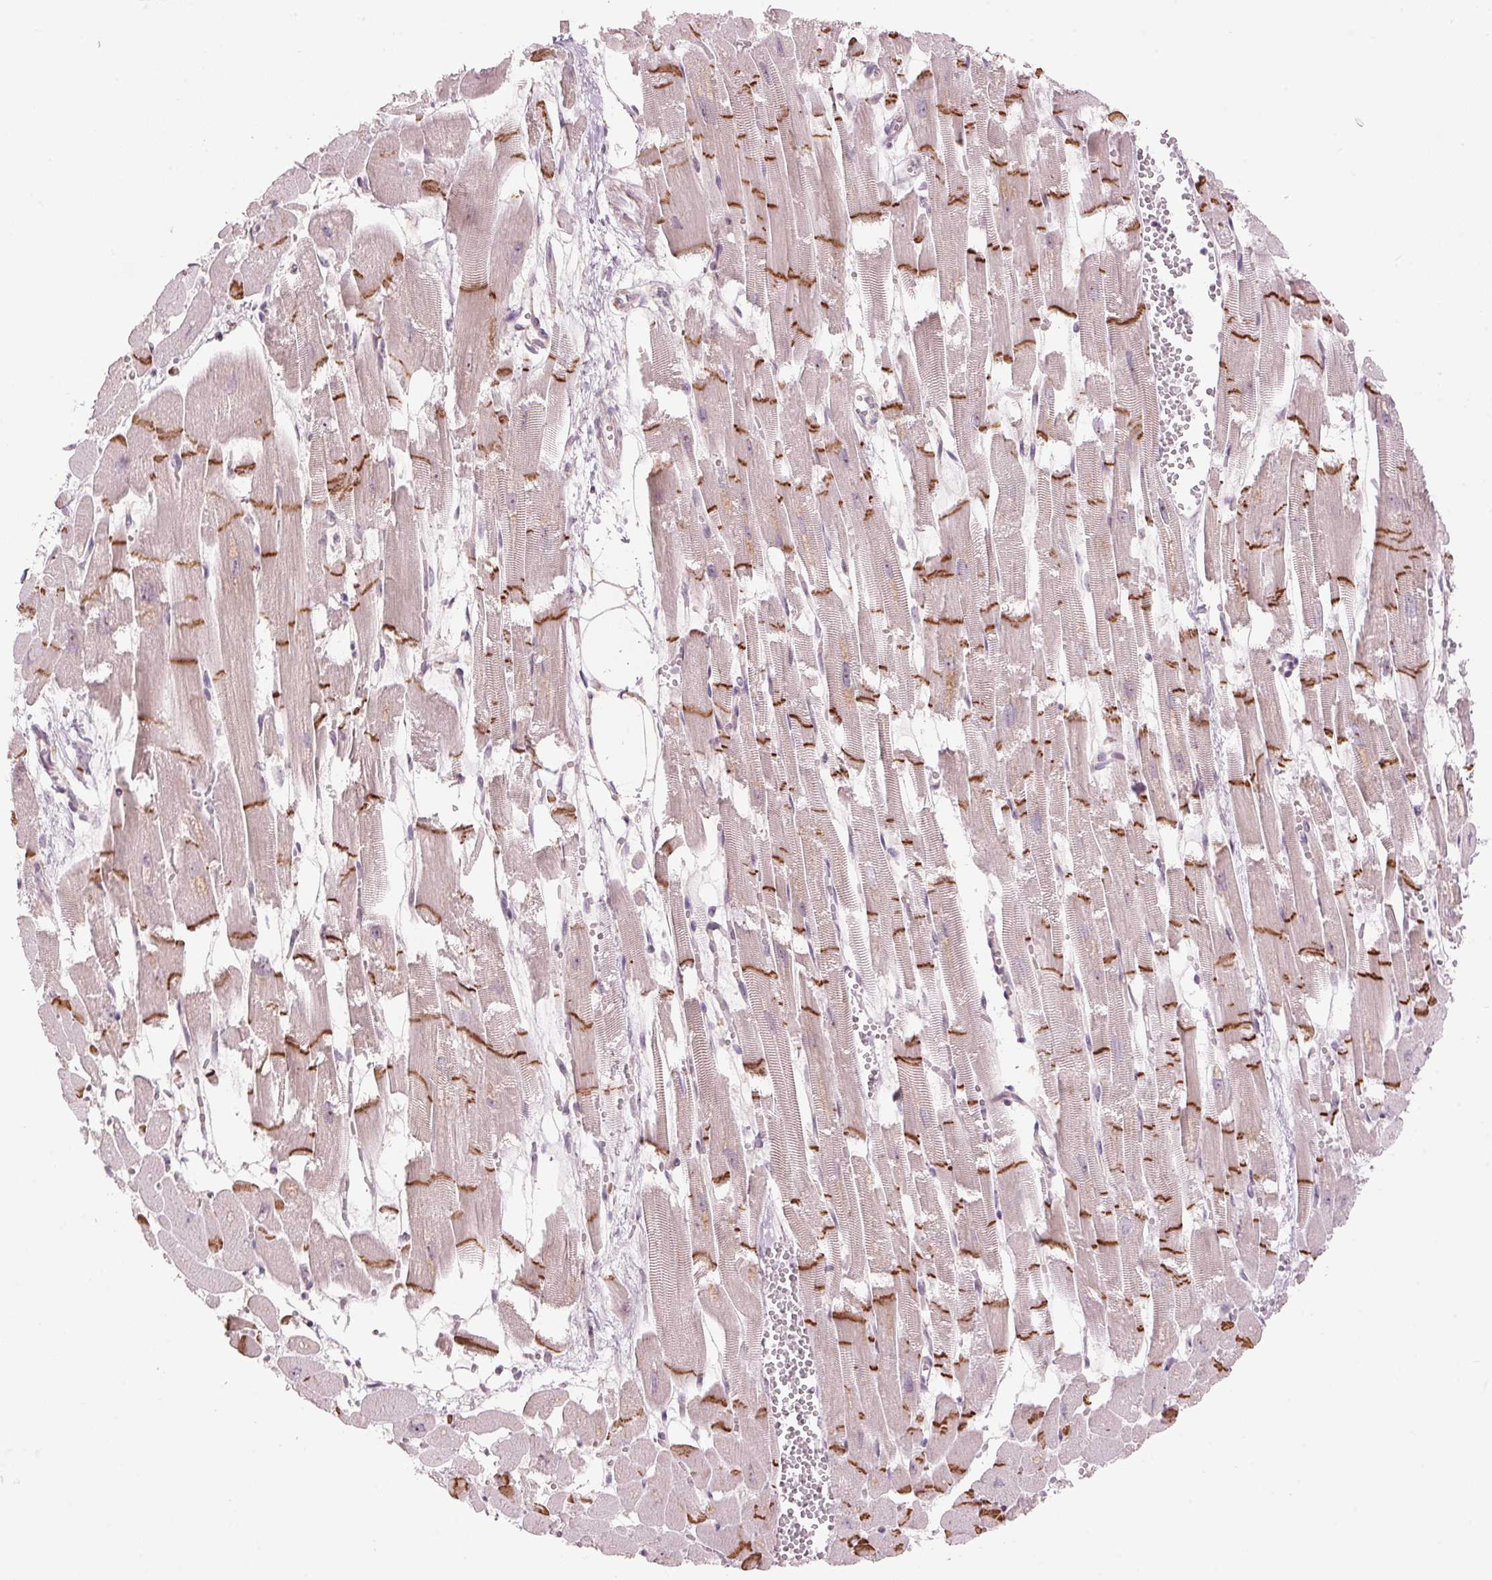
{"staining": {"intensity": "strong", "quantity": "25%-75%", "location": "cytoplasmic/membranous"}, "tissue": "heart muscle", "cell_type": "Cardiomyocytes", "image_type": "normal", "snomed": [{"axis": "morphology", "description": "Normal tissue, NOS"}, {"axis": "topography", "description": "Heart"}], "caption": "This histopathology image exhibits IHC staining of benign heart muscle, with high strong cytoplasmic/membranous staining in approximately 25%-75% of cardiomyocytes.", "gene": "TMED6", "patient": {"sex": "female", "age": 52}}